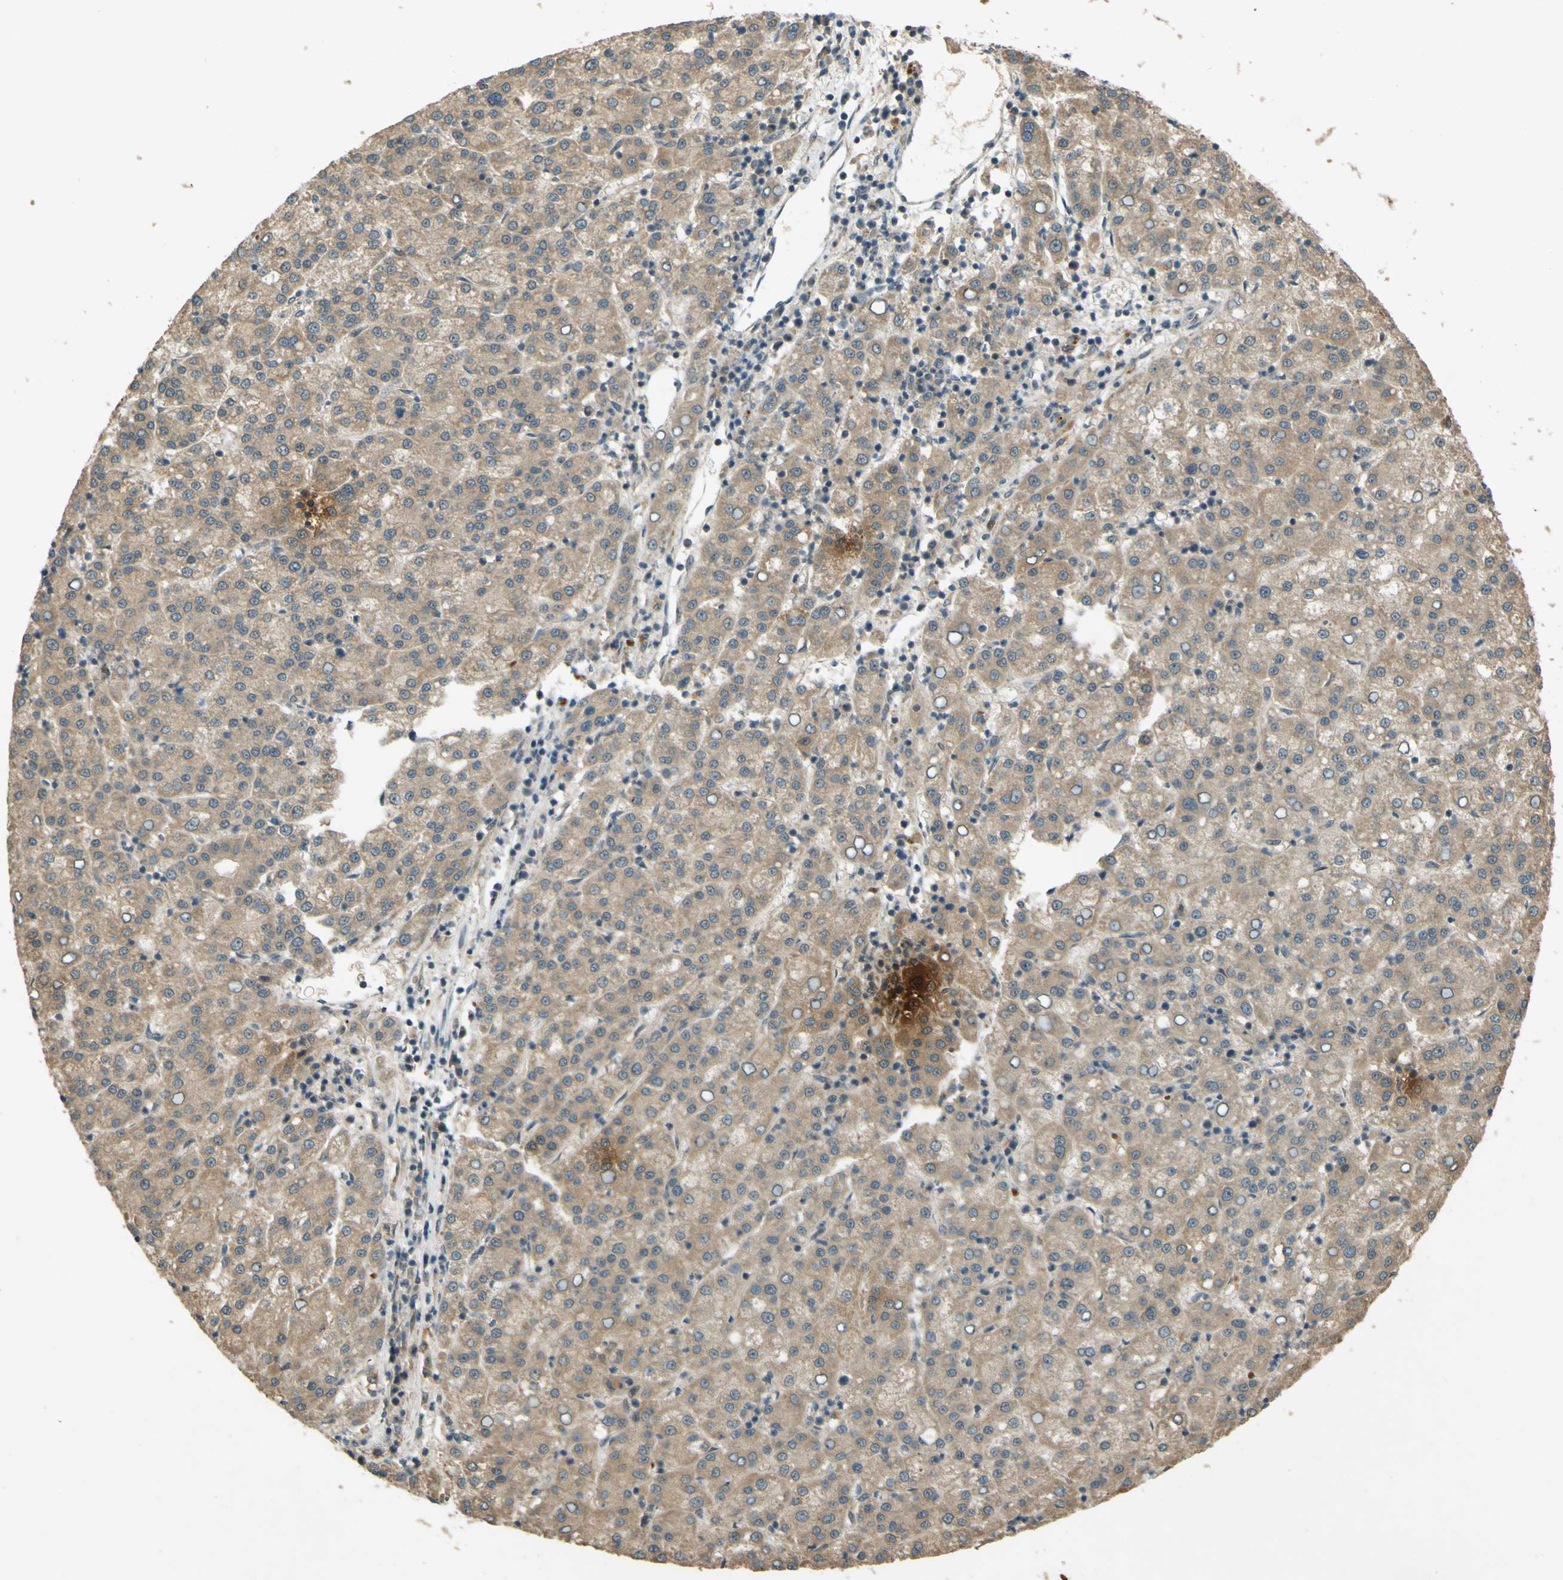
{"staining": {"intensity": "moderate", "quantity": ">75%", "location": "cytoplasmic/membranous"}, "tissue": "liver cancer", "cell_type": "Tumor cells", "image_type": "cancer", "snomed": [{"axis": "morphology", "description": "Carcinoma, Hepatocellular, NOS"}, {"axis": "topography", "description": "Liver"}], "caption": "Human liver hepatocellular carcinoma stained for a protein (brown) reveals moderate cytoplasmic/membranous positive staining in approximately >75% of tumor cells.", "gene": "MPDZ", "patient": {"sex": "female", "age": 58}}